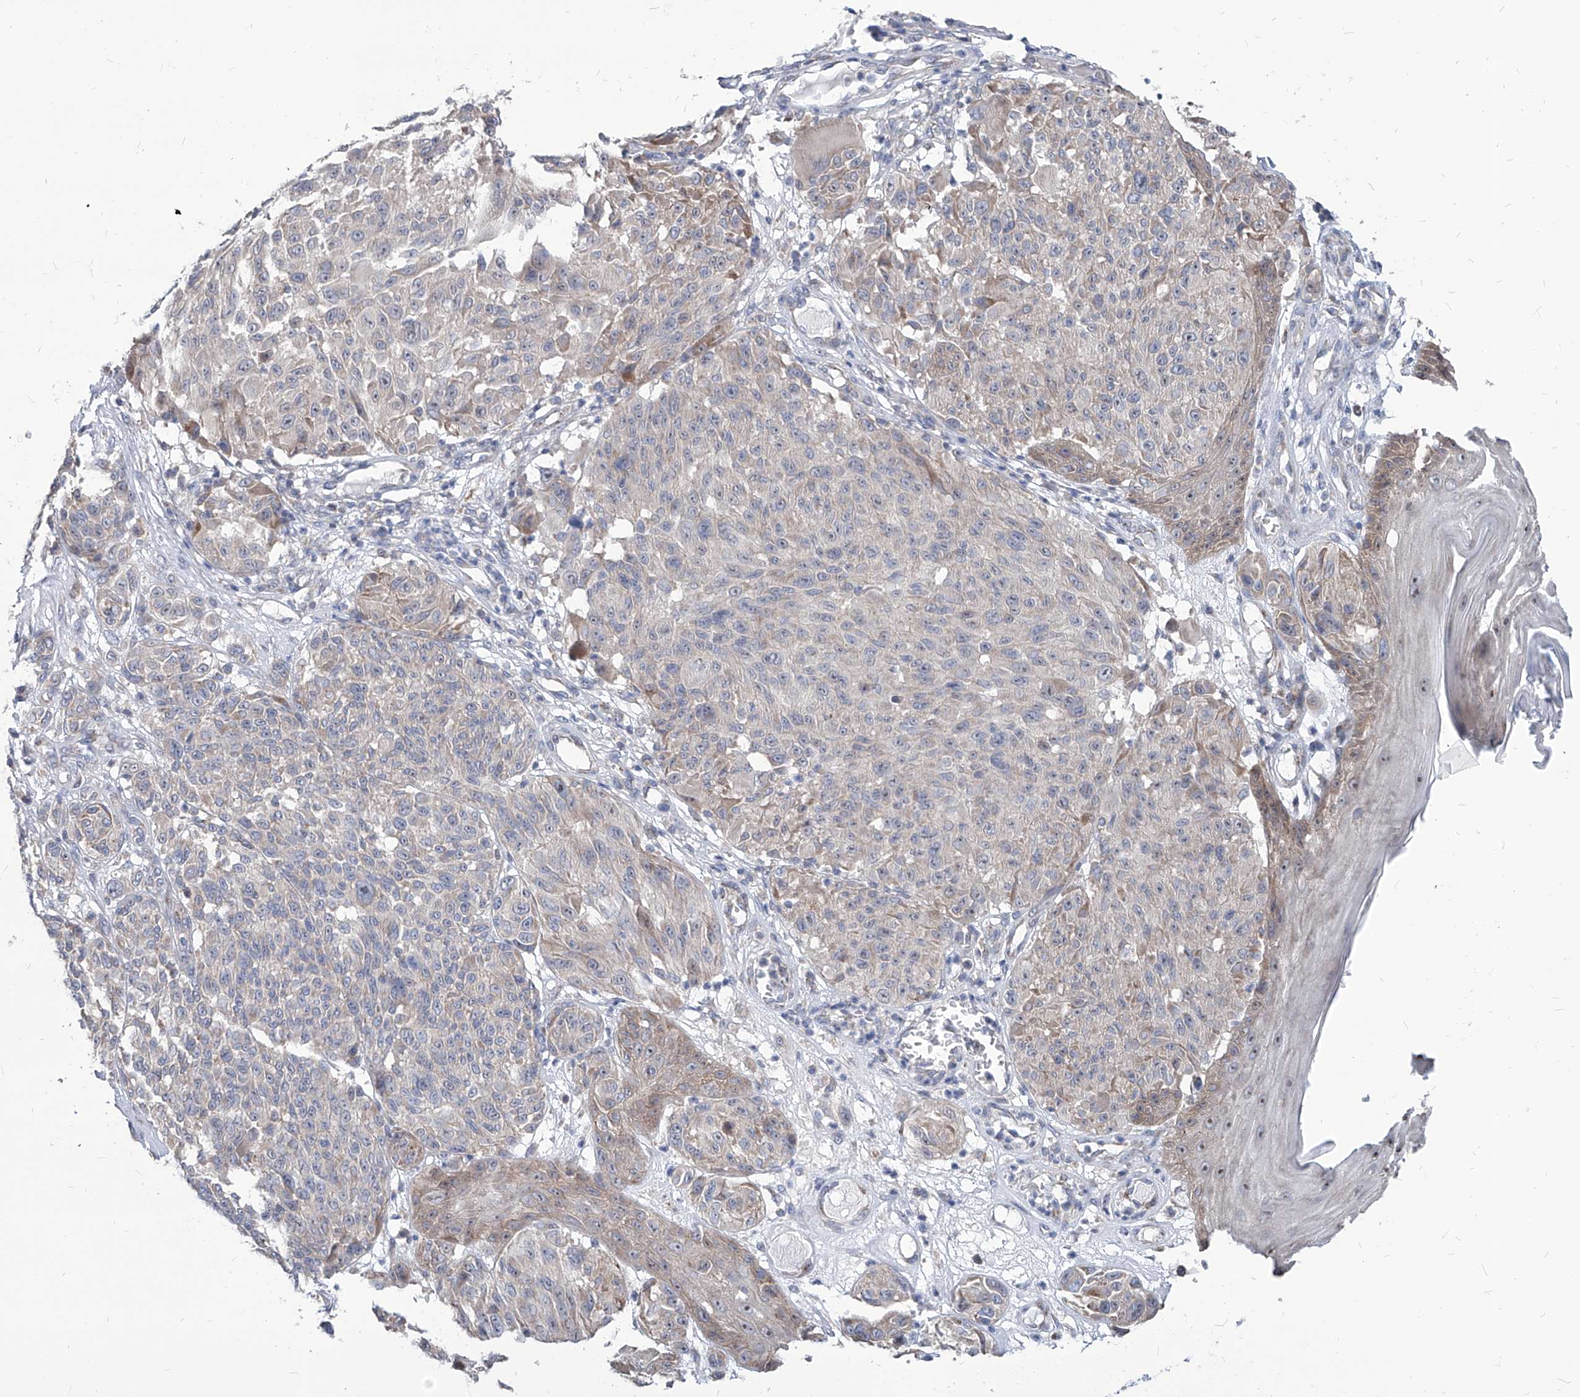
{"staining": {"intensity": "negative", "quantity": "none", "location": "none"}, "tissue": "melanoma", "cell_type": "Tumor cells", "image_type": "cancer", "snomed": [{"axis": "morphology", "description": "Malignant melanoma, NOS"}, {"axis": "topography", "description": "Skin"}], "caption": "DAB immunohistochemical staining of human malignant melanoma displays no significant staining in tumor cells.", "gene": "AGPS", "patient": {"sex": "male", "age": 83}}